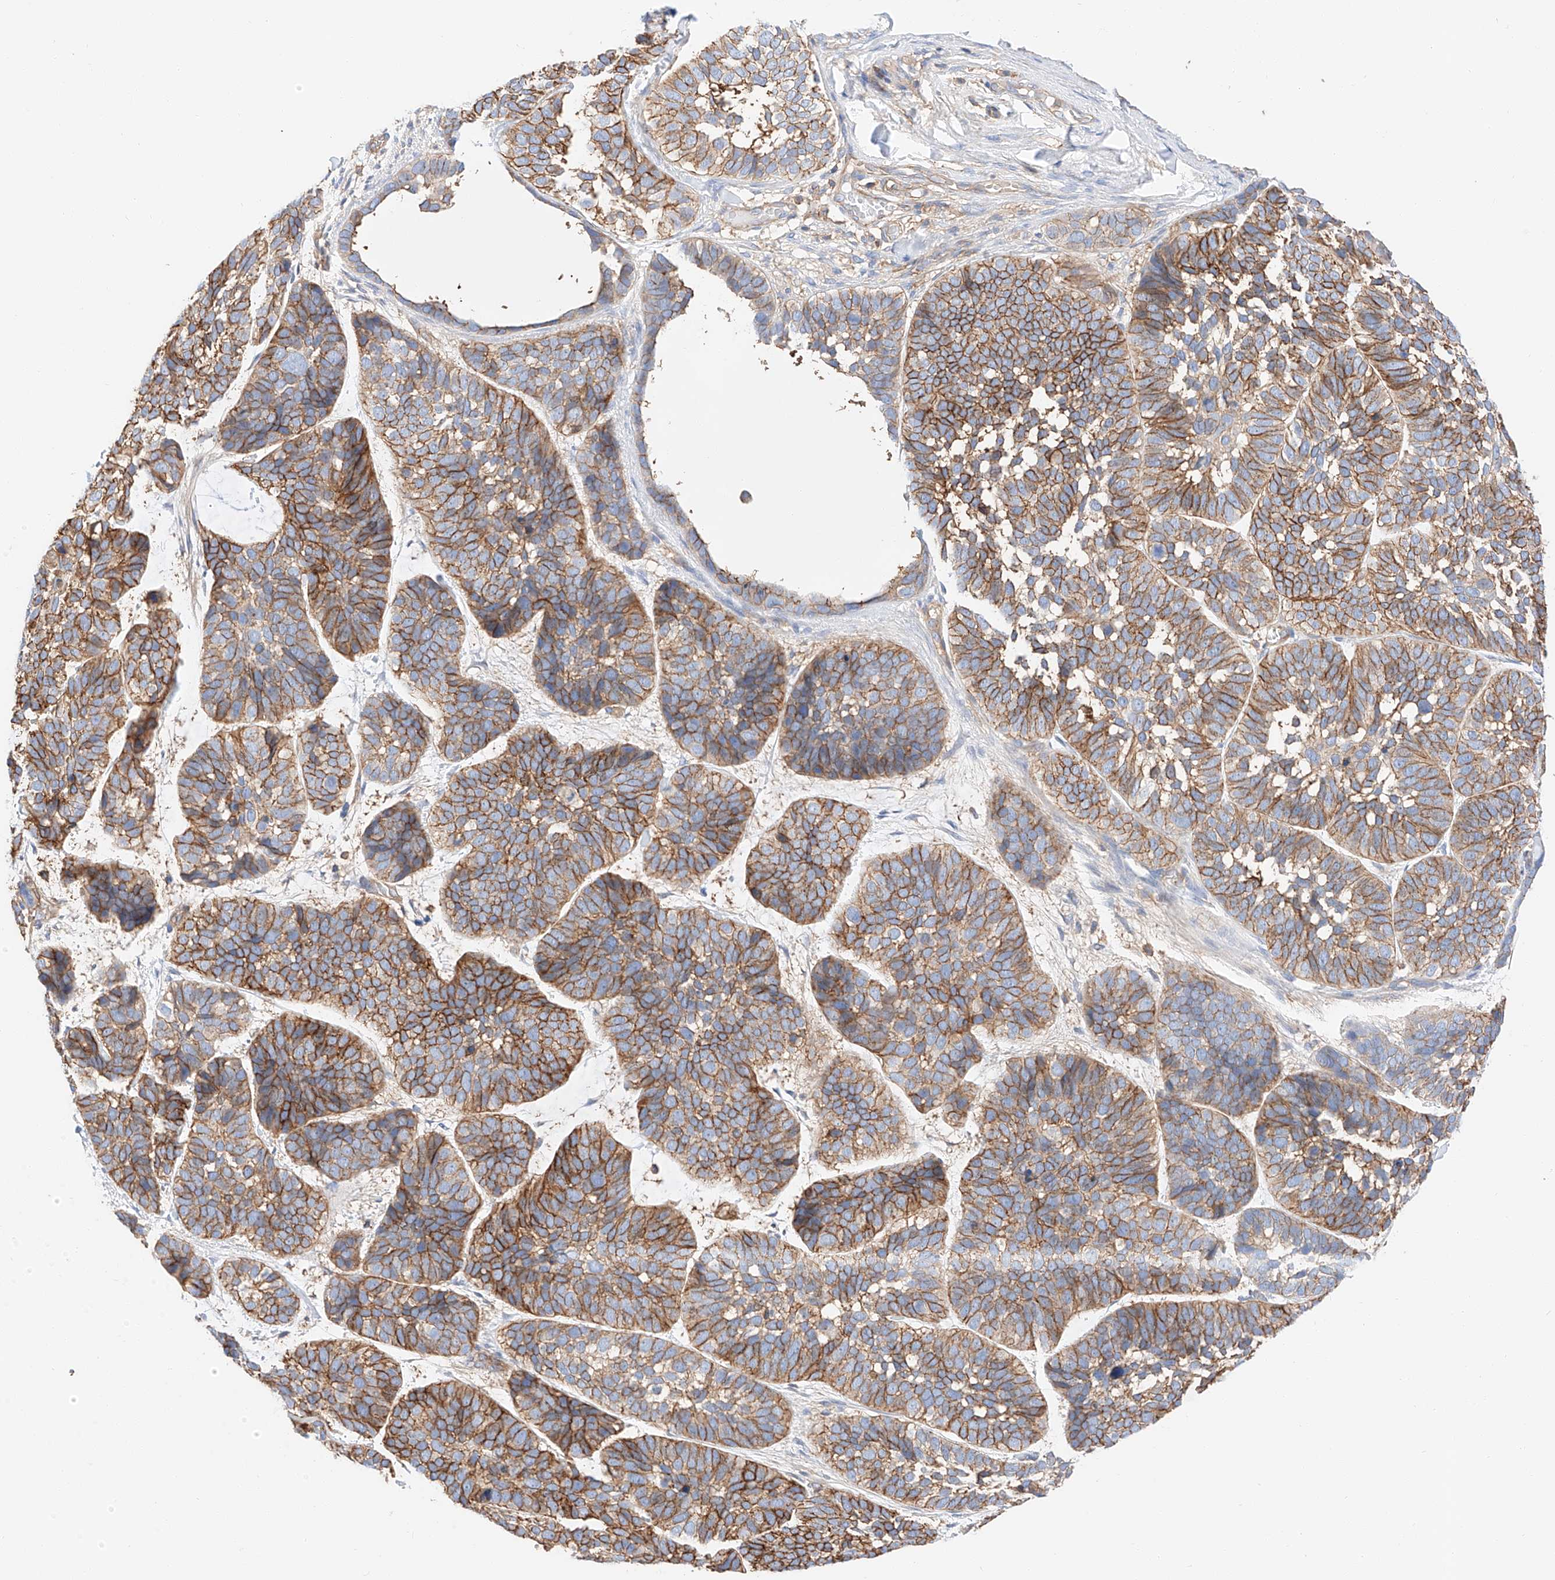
{"staining": {"intensity": "moderate", "quantity": ">75%", "location": "cytoplasmic/membranous"}, "tissue": "skin cancer", "cell_type": "Tumor cells", "image_type": "cancer", "snomed": [{"axis": "morphology", "description": "Basal cell carcinoma"}, {"axis": "topography", "description": "Skin"}], "caption": "Human skin cancer stained with a brown dye displays moderate cytoplasmic/membranous positive staining in about >75% of tumor cells.", "gene": "HAUS4", "patient": {"sex": "male", "age": 62}}